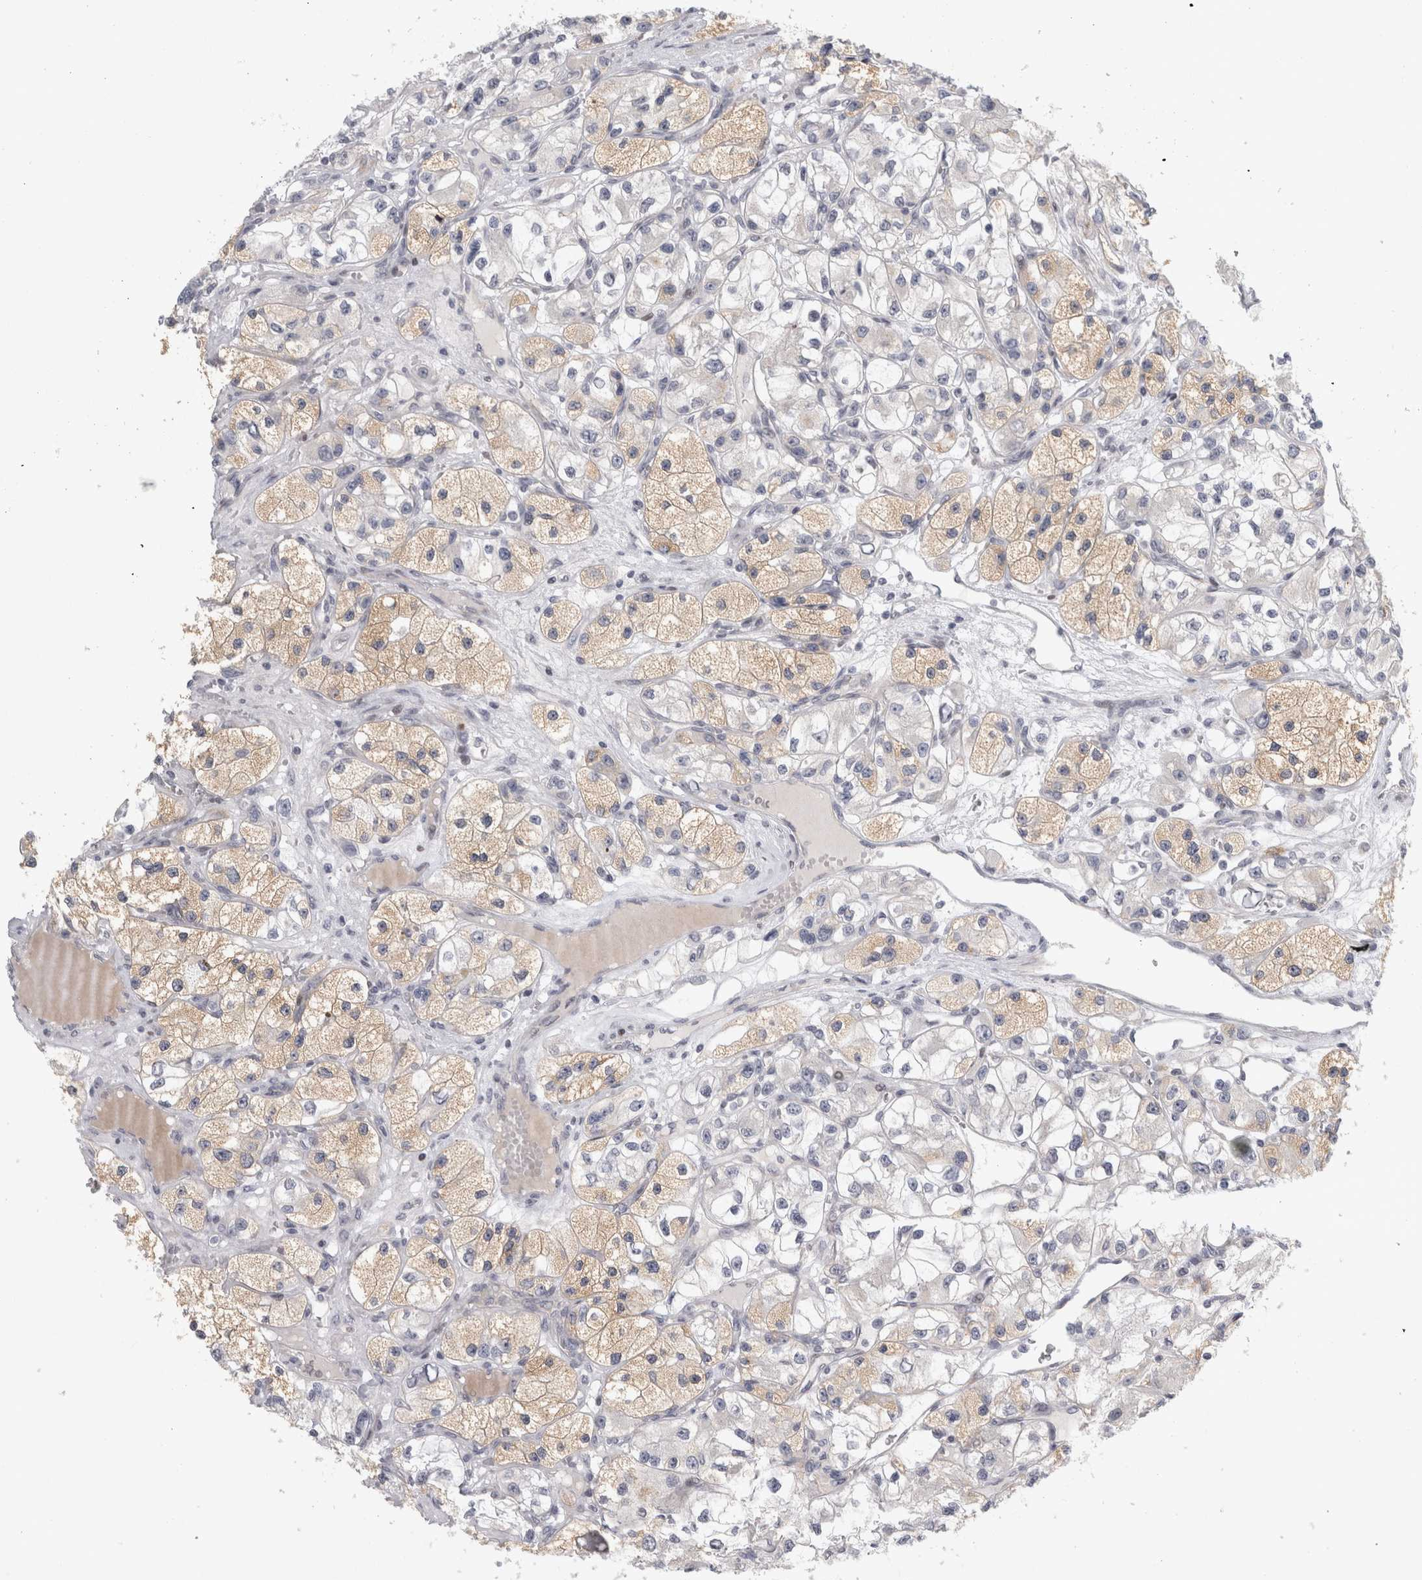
{"staining": {"intensity": "weak", "quantity": "25%-75%", "location": "cytoplasmic/membranous"}, "tissue": "renal cancer", "cell_type": "Tumor cells", "image_type": "cancer", "snomed": [{"axis": "morphology", "description": "Adenocarcinoma, NOS"}, {"axis": "topography", "description": "Kidney"}], "caption": "Brown immunohistochemical staining in human adenocarcinoma (renal) exhibits weak cytoplasmic/membranous positivity in approximately 25%-75% of tumor cells.", "gene": "UTP25", "patient": {"sex": "female", "age": 57}}